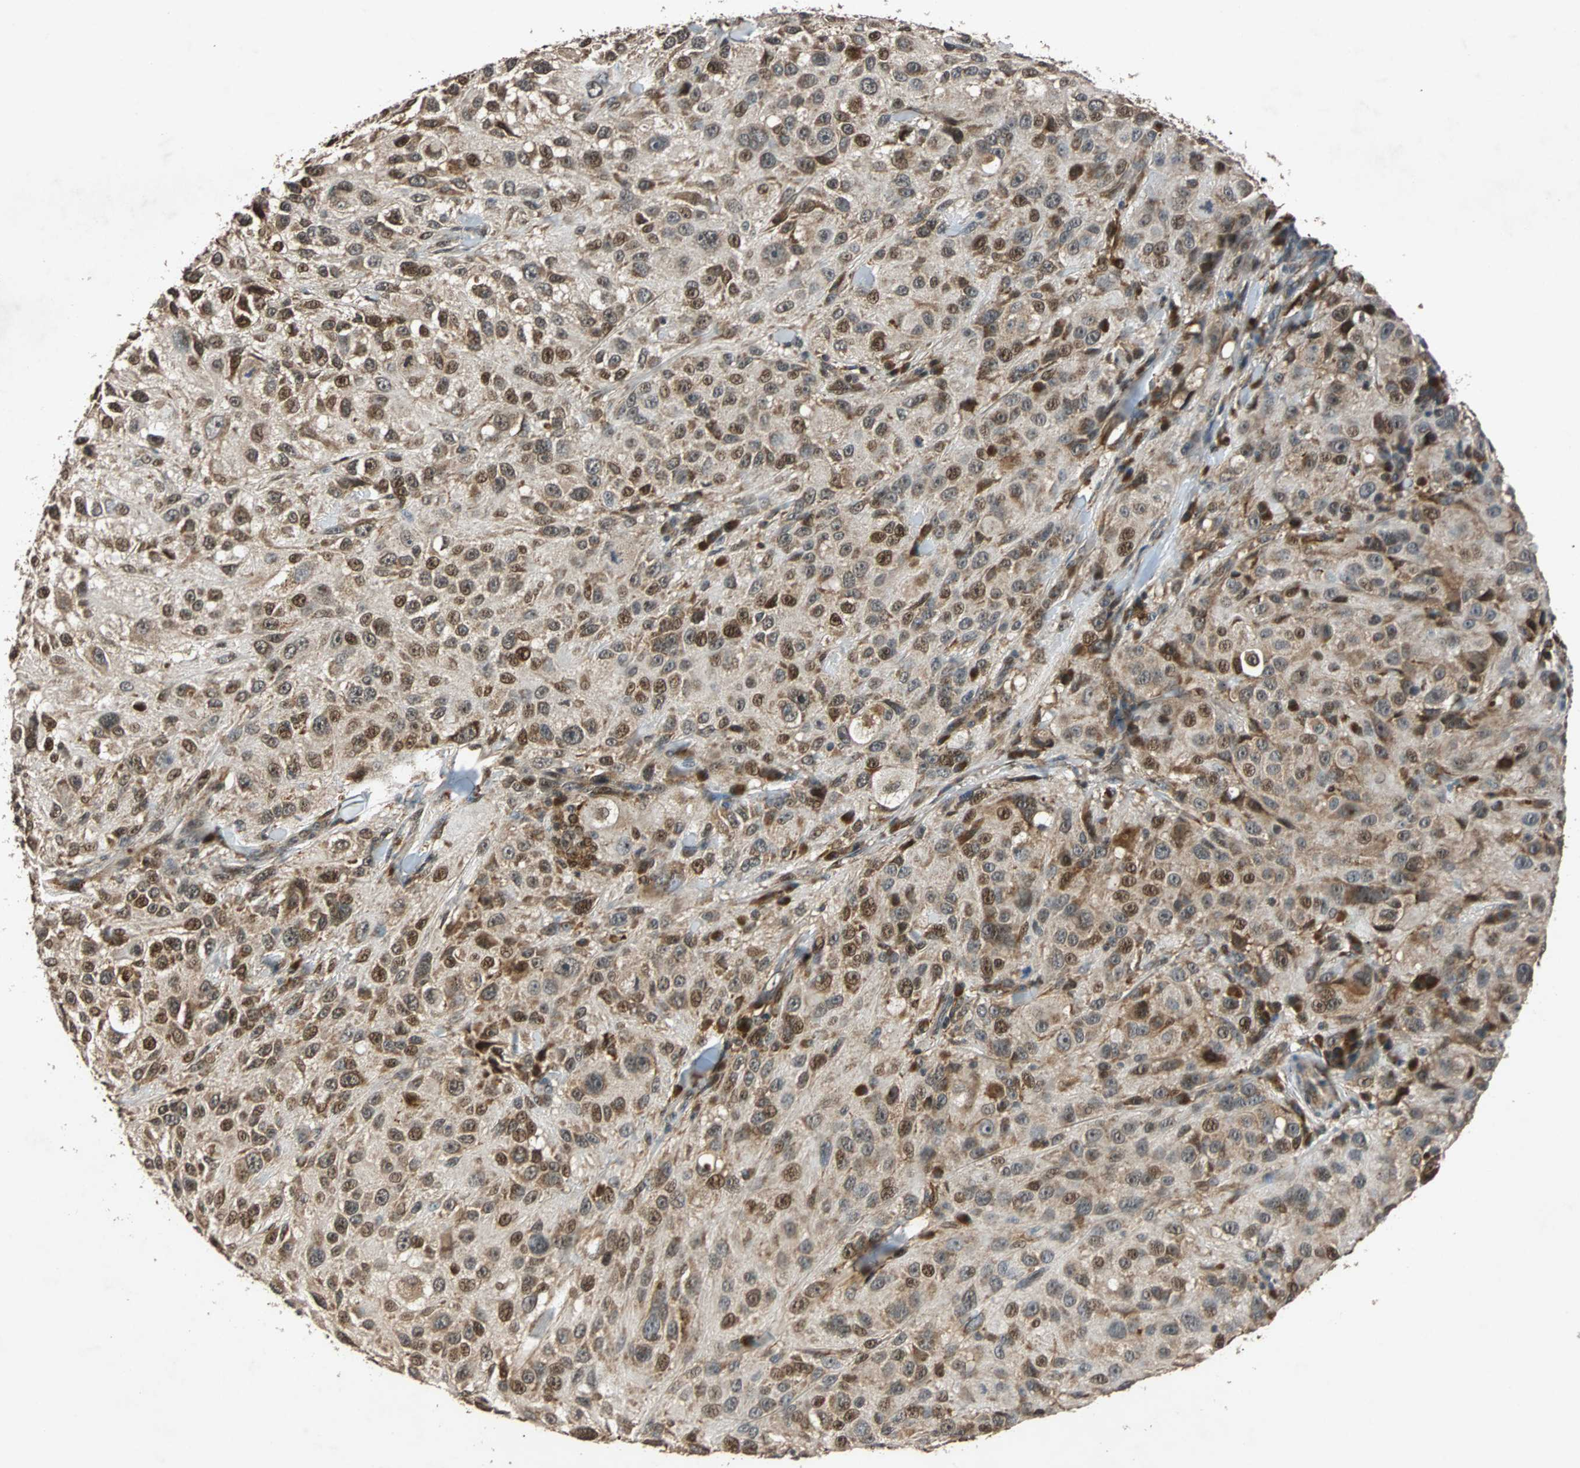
{"staining": {"intensity": "strong", "quantity": ">75%", "location": "cytoplasmic/membranous,nuclear"}, "tissue": "melanoma", "cell_type": "Tumor cells", "image_type": "cancer", "snomed": [{"axis": "morphology", "description": "Necrosis, NOS"}, {"axis": "morphology", "description": "Malignant melanoma, NOS"}, {"axis": "topography", "description": "Skin"}], "caption": "Immunohistochemistry (IHC) (DAB) staining of human melanoma exhibits strong cytoplasmic/membranous and nuclear protein expression in approximately >75% of tumor cells.", "gene": "USP31", "patient": {"sex": "female", "age": 87}}